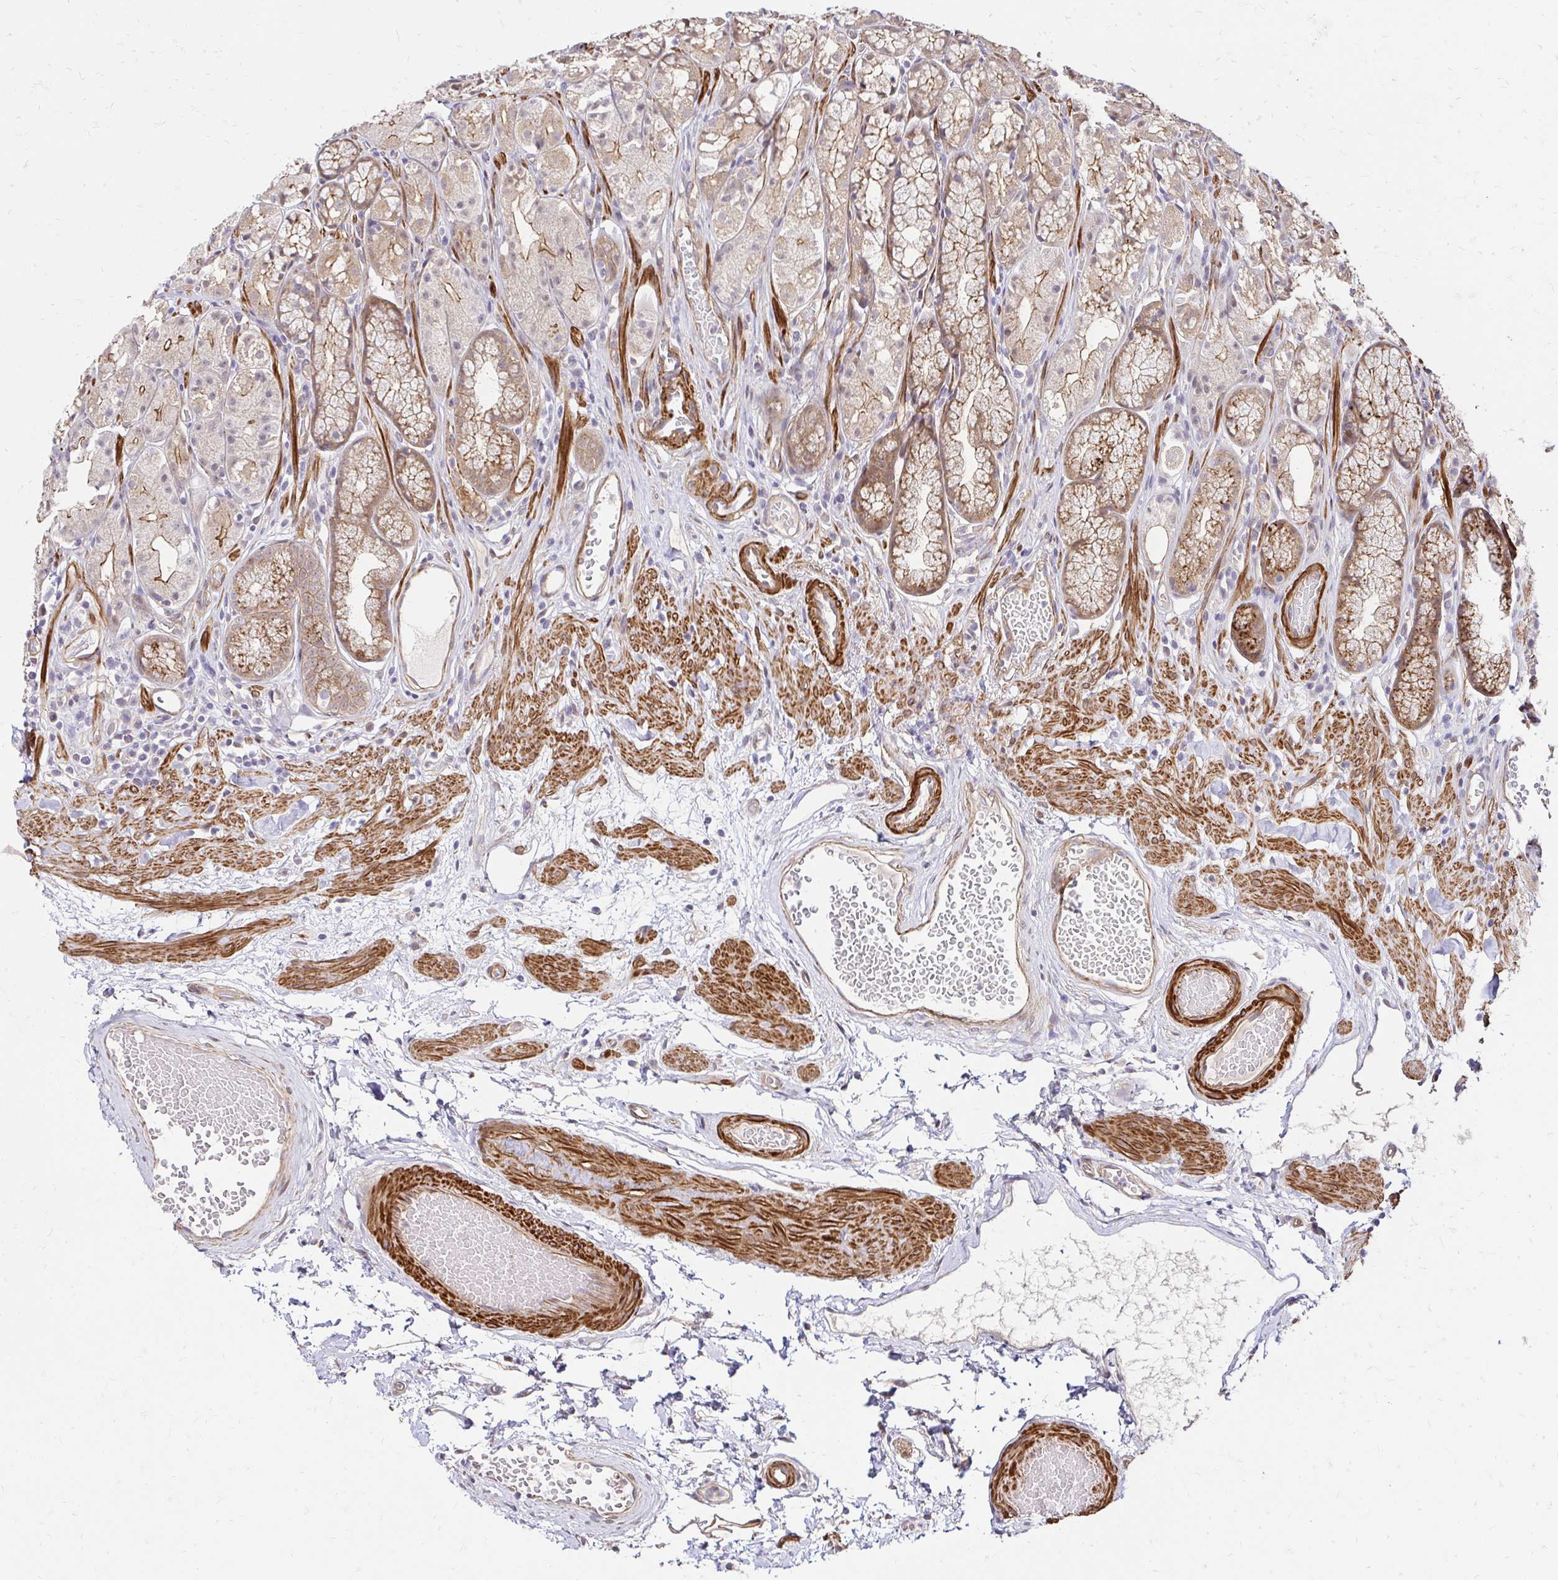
{"staining": {"intensity": "moderate", "quantity": ">75%", "location": "cytoplasmic/membranous"}, "tissue": "stomach", "cell_type": "Glandular cells", "image_type": "normal", "snomed": [{"axis": "morphology", "description": "Normal tissue, NOS"}, {"axis": "topography", "description": "Smooth muscle"}, {"axis": "topography", "description": "Stomach"}], "caption": "Human stomach stained with a brown dye demonstrates moderate cytoplasmic/membranous positive expression in approximately >75% of glandular cells.", "gene": "YAP1", "patient": {"sex": "male", "age": 70}}